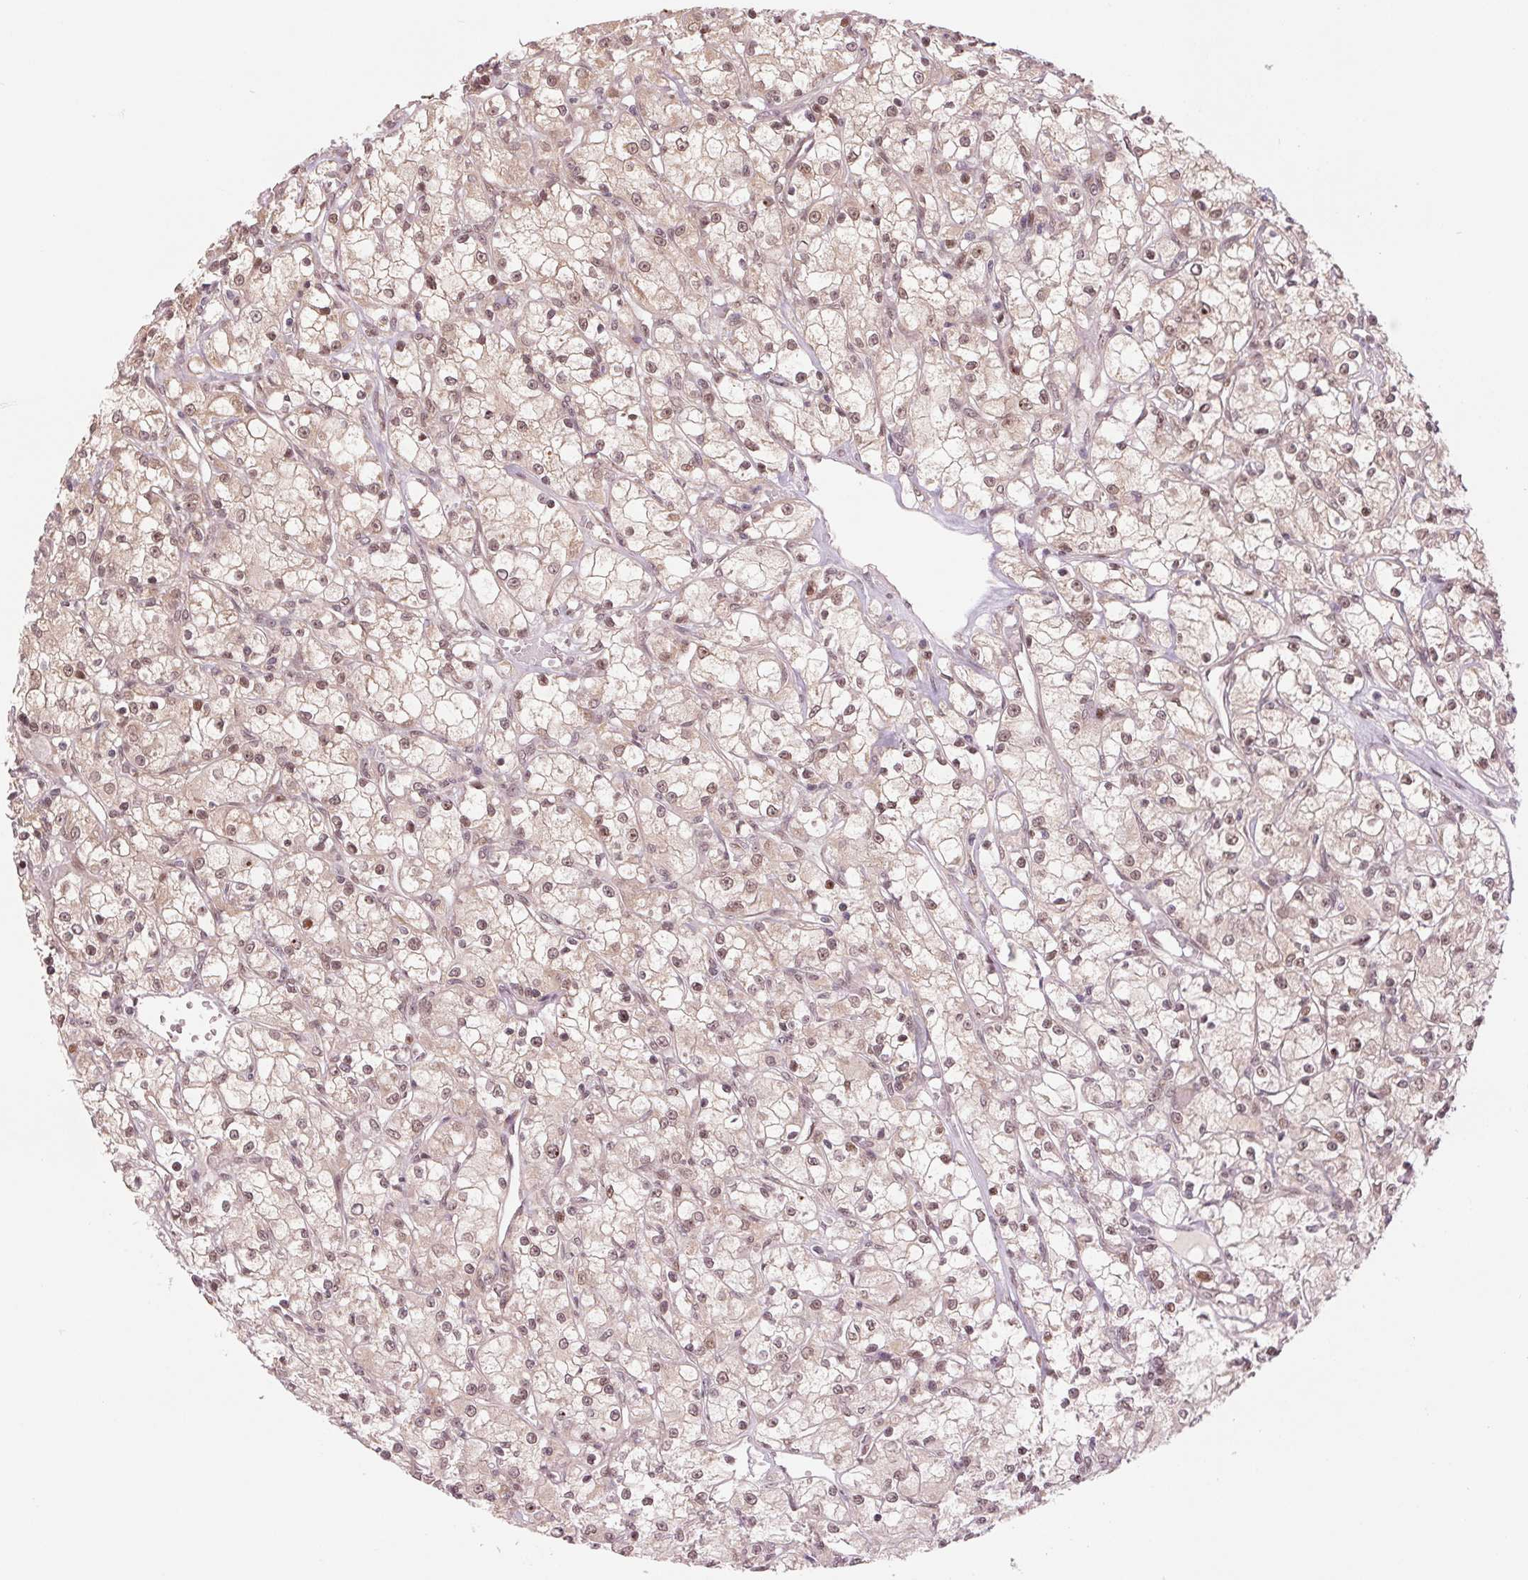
{"staining": {"intensity": "moderate", "quantity": ">75%", "location": "nuclear"}, "tissue": "renal cancer", "cell_type": "Tumor cells", "image_type": "cancer", "snomed": [{"axis": "morphology", "description": "Adenocarcinoma, NOS"}, {"axis": "topography", "description": "Kidney"}], "caption": "Adenocarcinoma (renal) was stained to show a protein in brown. There is medium levels of moderate nuclear expression in approximately >75% of tumor cells. (brown staining indicates protein expression, while blue staining denotes nuclei).", "gene": "ERI3", "patient": {"sex": "female", "age": 59}}